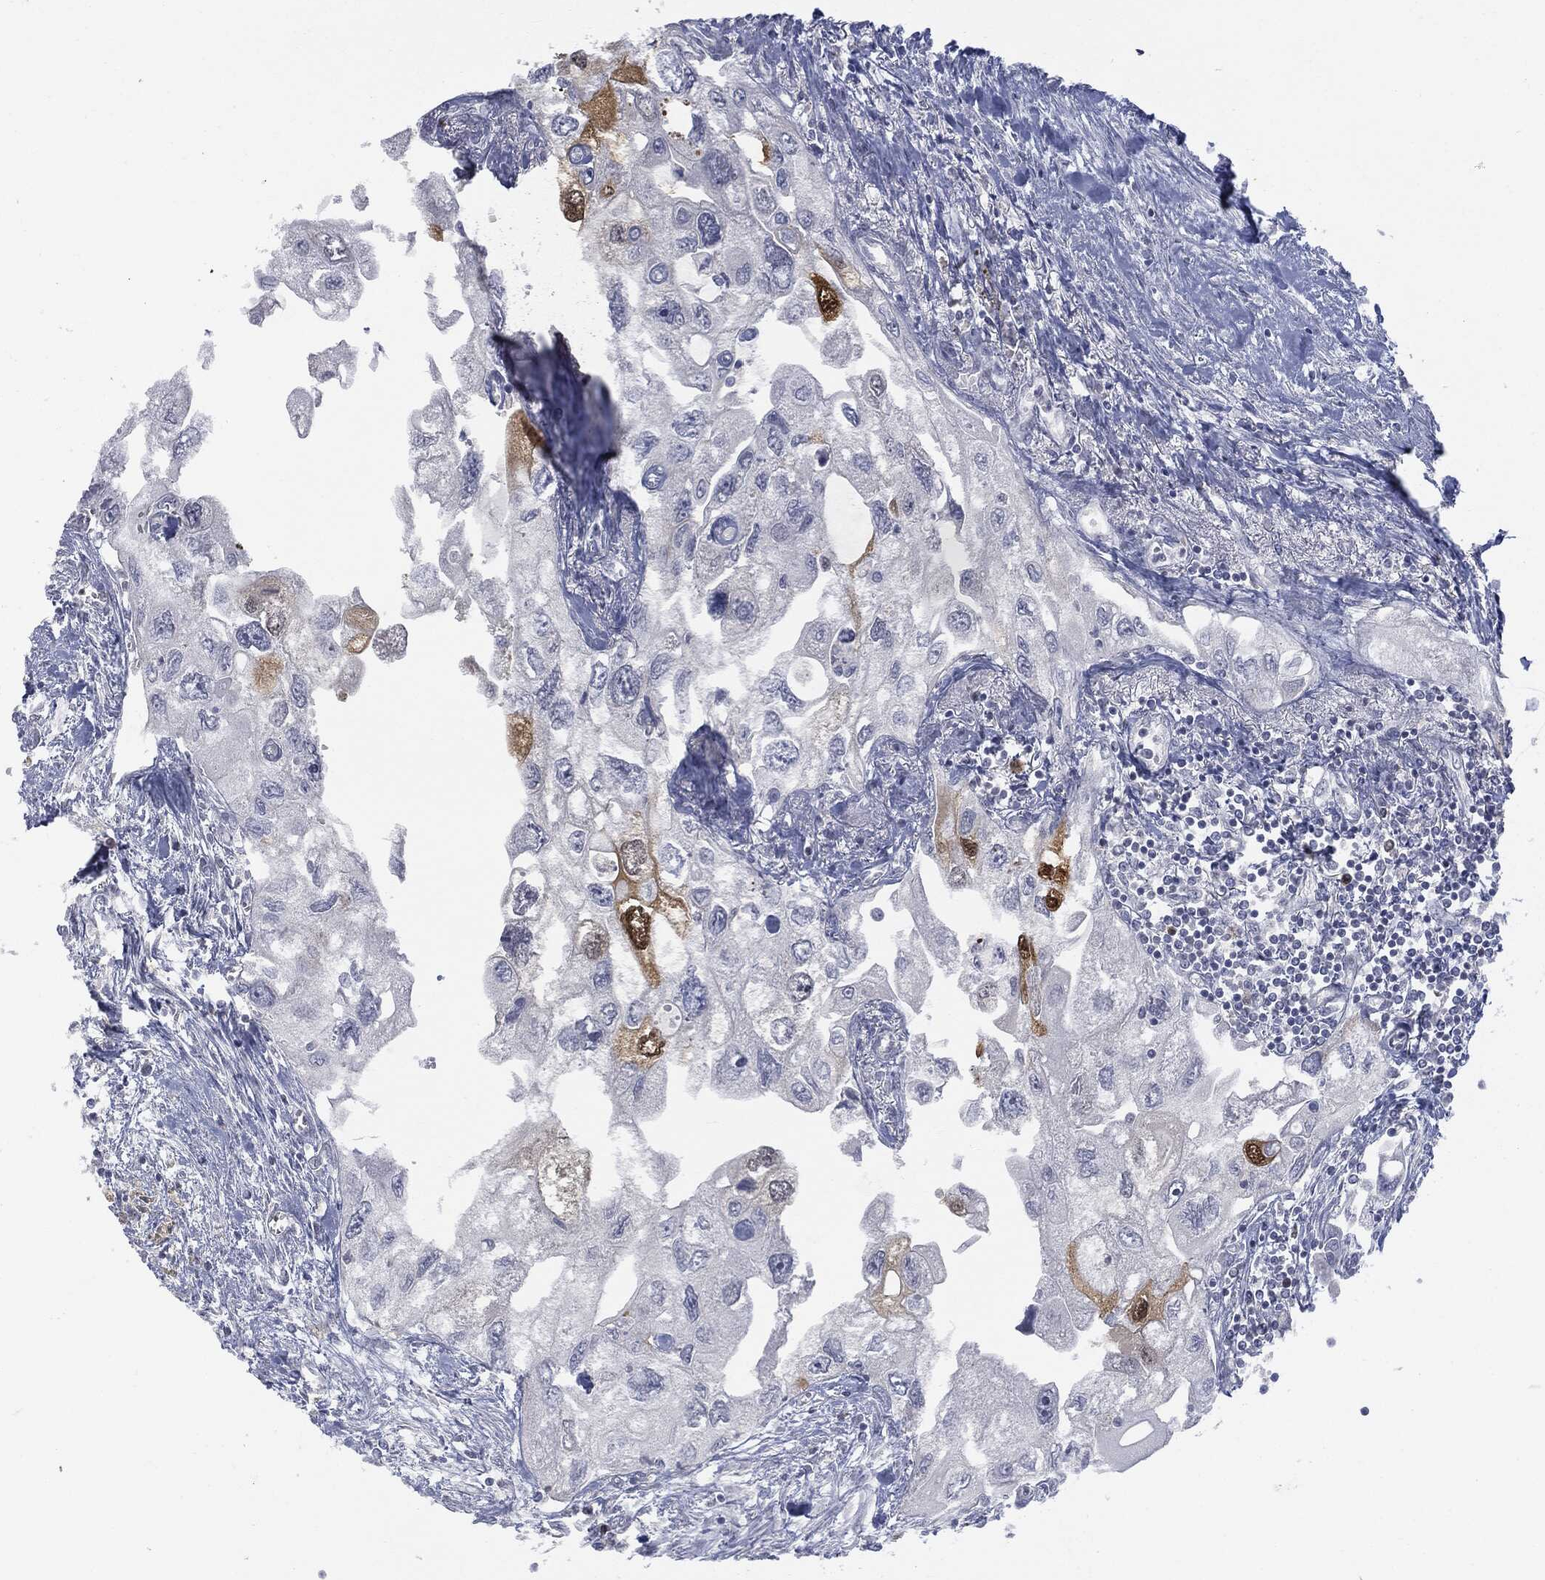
{"staining": {"intensity": "moderate", "quantity": "<25%", "location": "cytoplasmic/membranous"}, "tissue": "urothelial cancer", "cell_type": "Tumor cells", "image_type": "cancer", "snomed": [{"axis": "morphology", "description": "Urothelial carcinoma, High grade"}, {"axis": "topography", "description": "Urinary bladder"}], "caption": "Immunohistochemistry photomicrograph of urothelial cancer stained for a protein (brown), which exhibits low levels of moderate cytoplasmic/membranous staining in about <25% of tumor cells.", "gene": "UBE2C", "patient": {"sex": "male", "age": 59}}